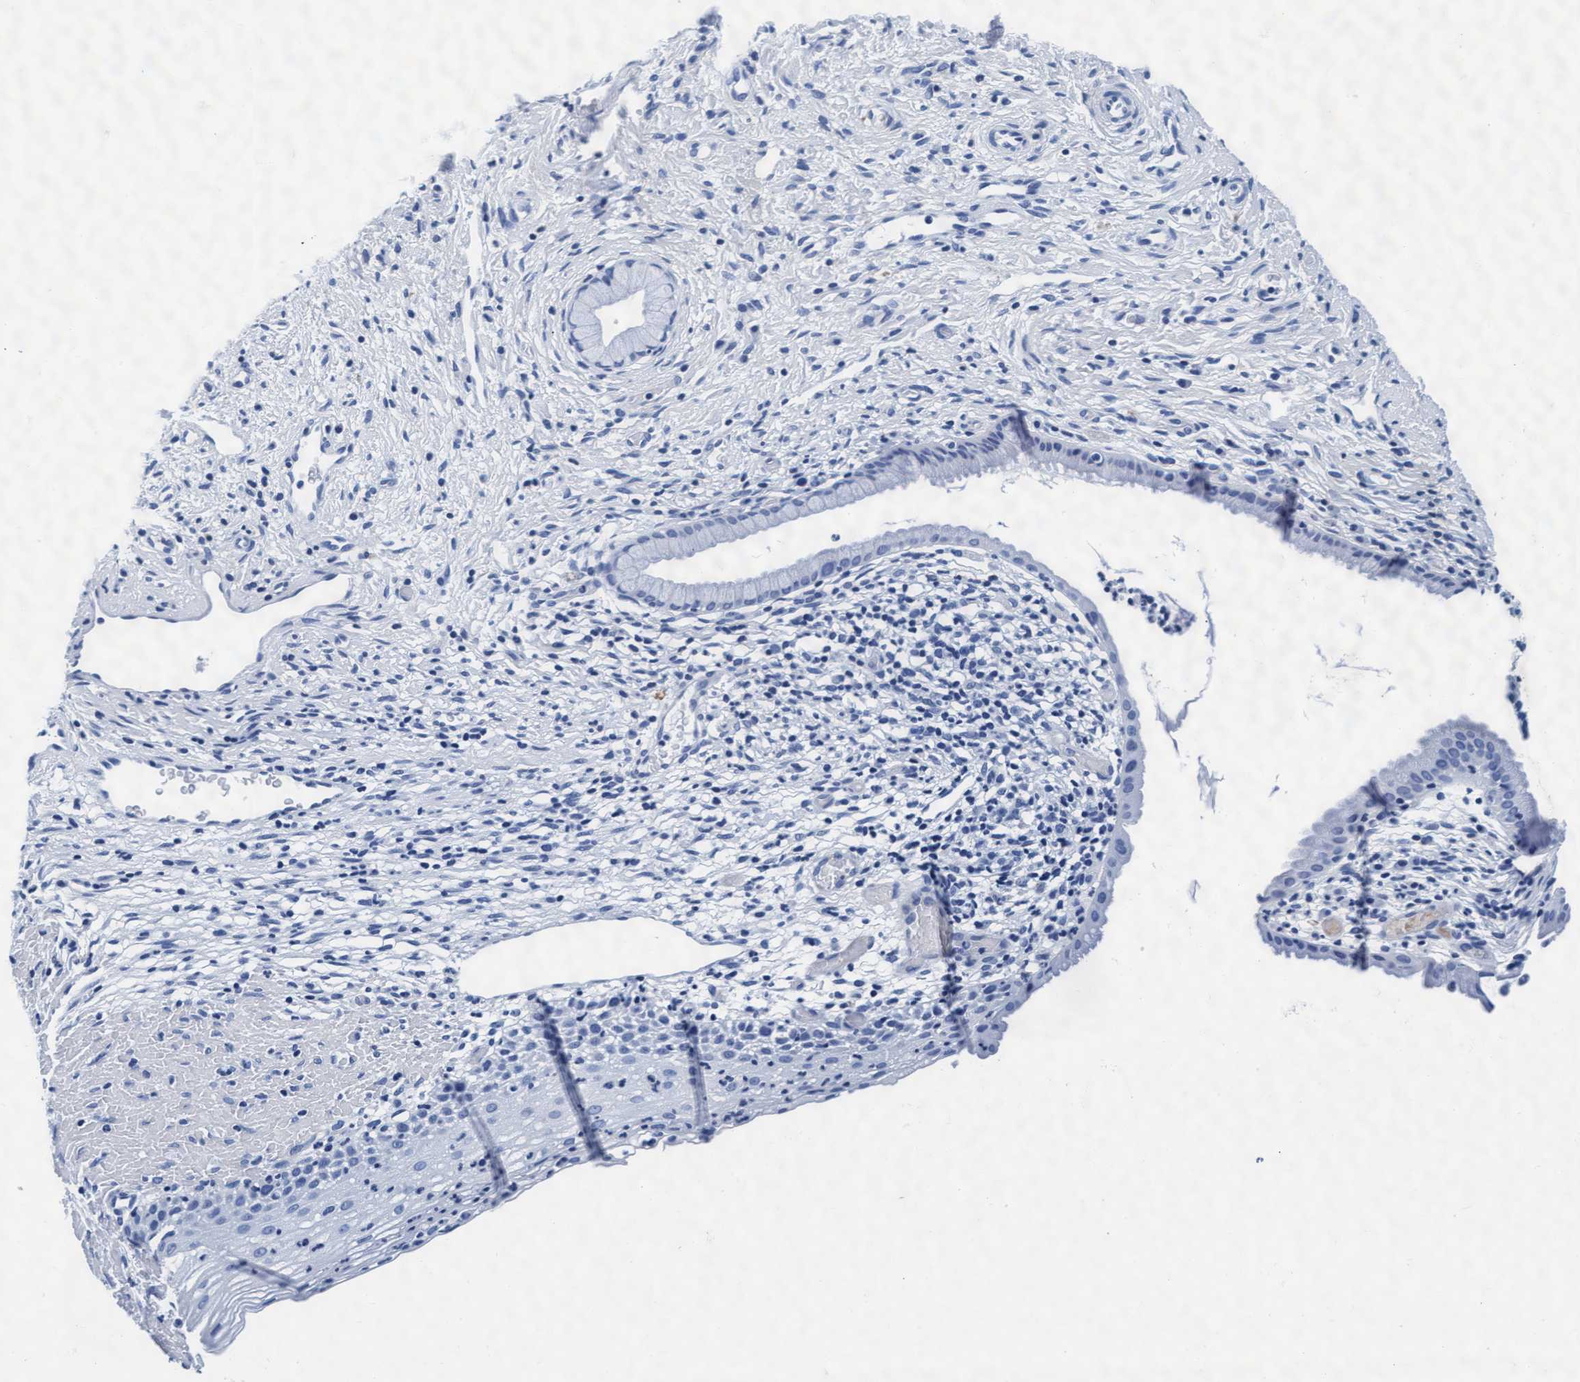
{"staining": {"intensity": "negative", "quantity": "none", "location": "none"}, "tissue": "cervix", "cell_type": "Glandular cells", "image_type": "normal", "snomed": [{"axis": "morphology", "description": "Normal tissue, NOS"}, {"axis": "topography", "description": "Cervix"}], "caption": "The photomicrograph demonstrates no staining of glandular cells in benign cervix.", "gene": "ARSG", "patient": {"sex": "female", "age": 72}}